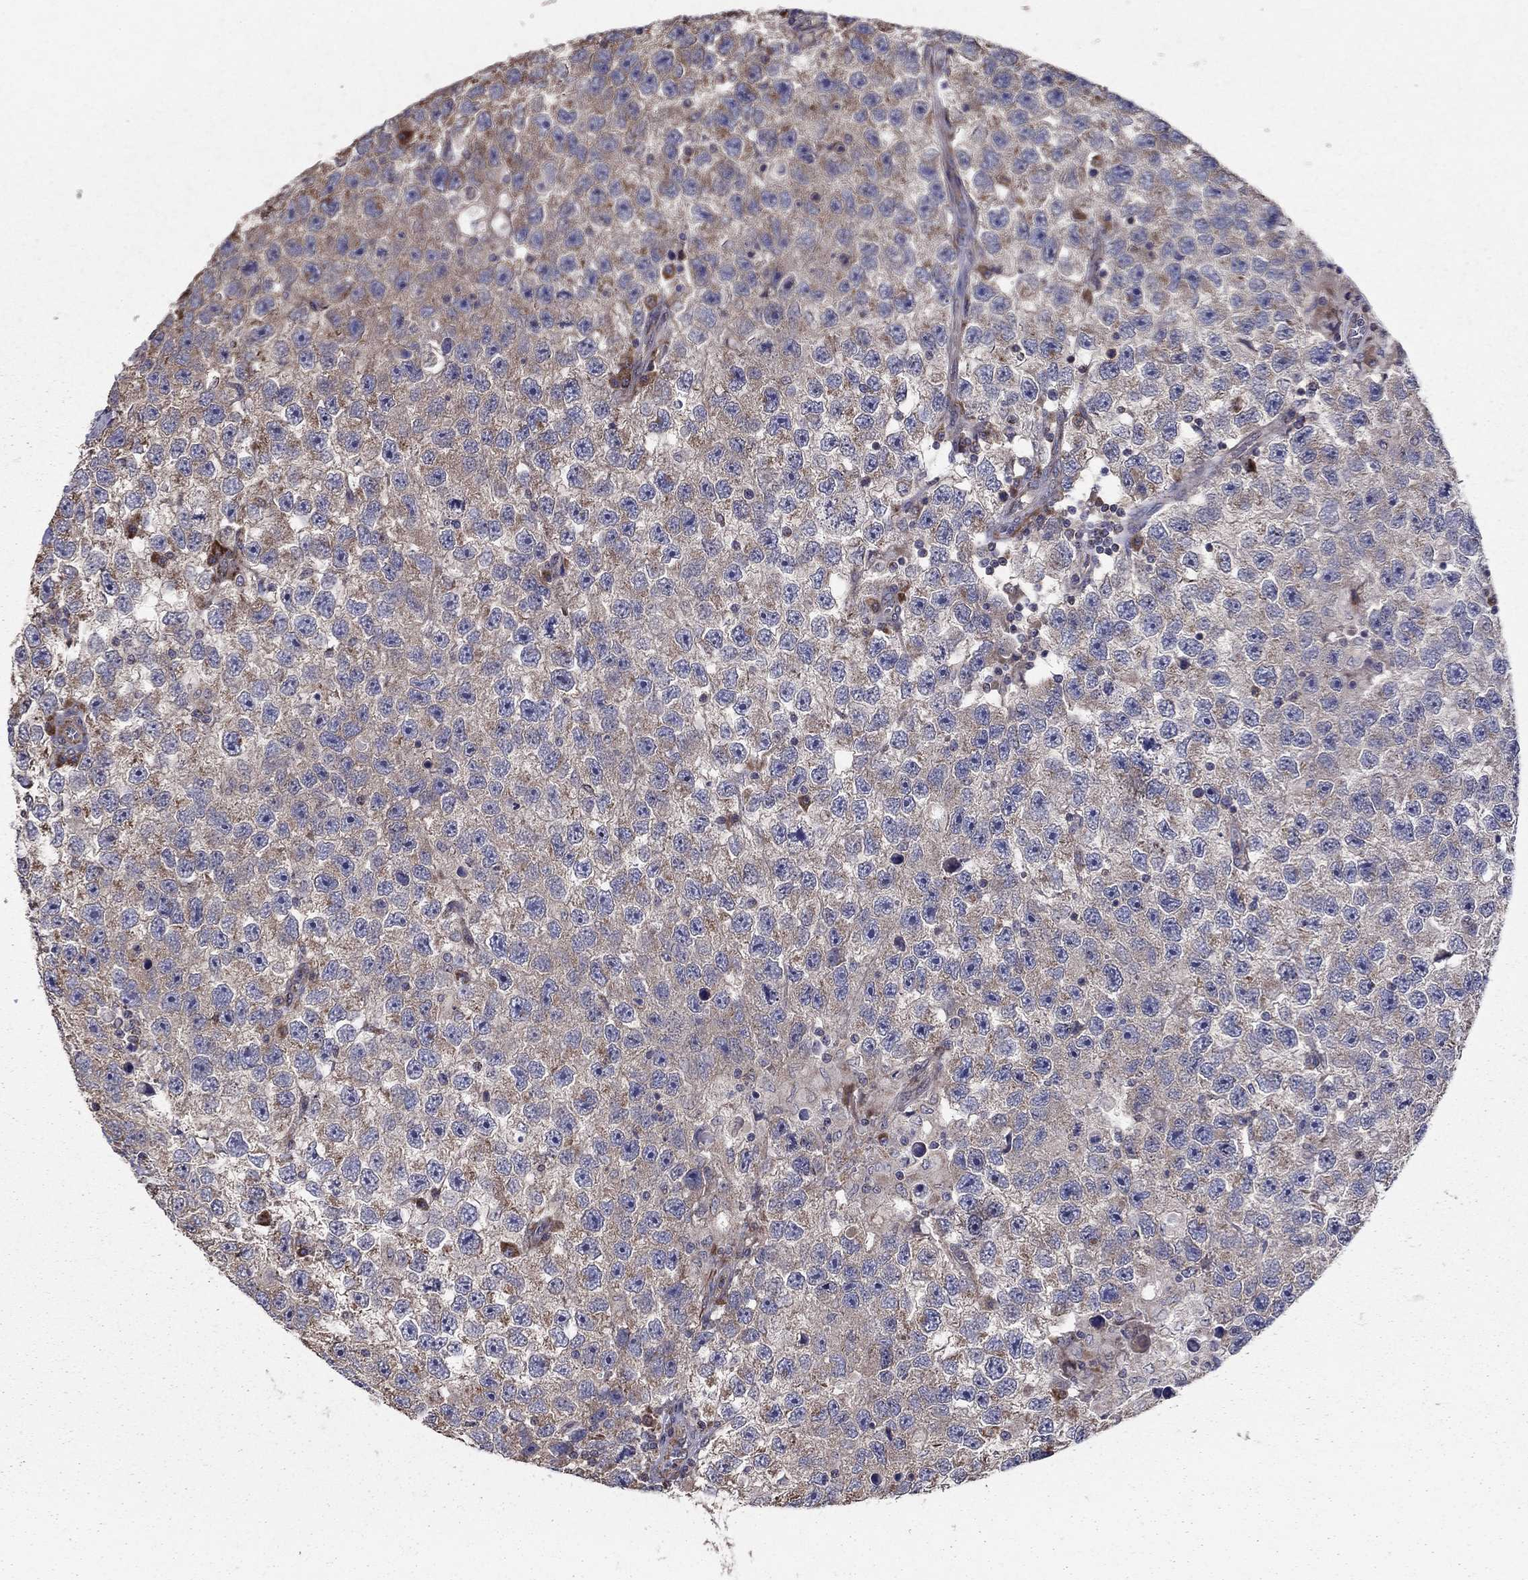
{"staining": {"intensity": "negative", "quantity": "none", "location": "none"}, "tissue": "testis cancer", "cell_type": "Tumor cells", "image_type": "cancer", "snomed": [{"axis": "morphology", "description": "Seminoma, NOS"}, {"axis": "topography", "description": "Testis"}], "caption": "The immunohistochemistry photomicrograph has no significant positivity in tumor cells of testis cancer tissue.", "gene": "NKIRAS1", "patient": {"sex": "male", "age": 26}}